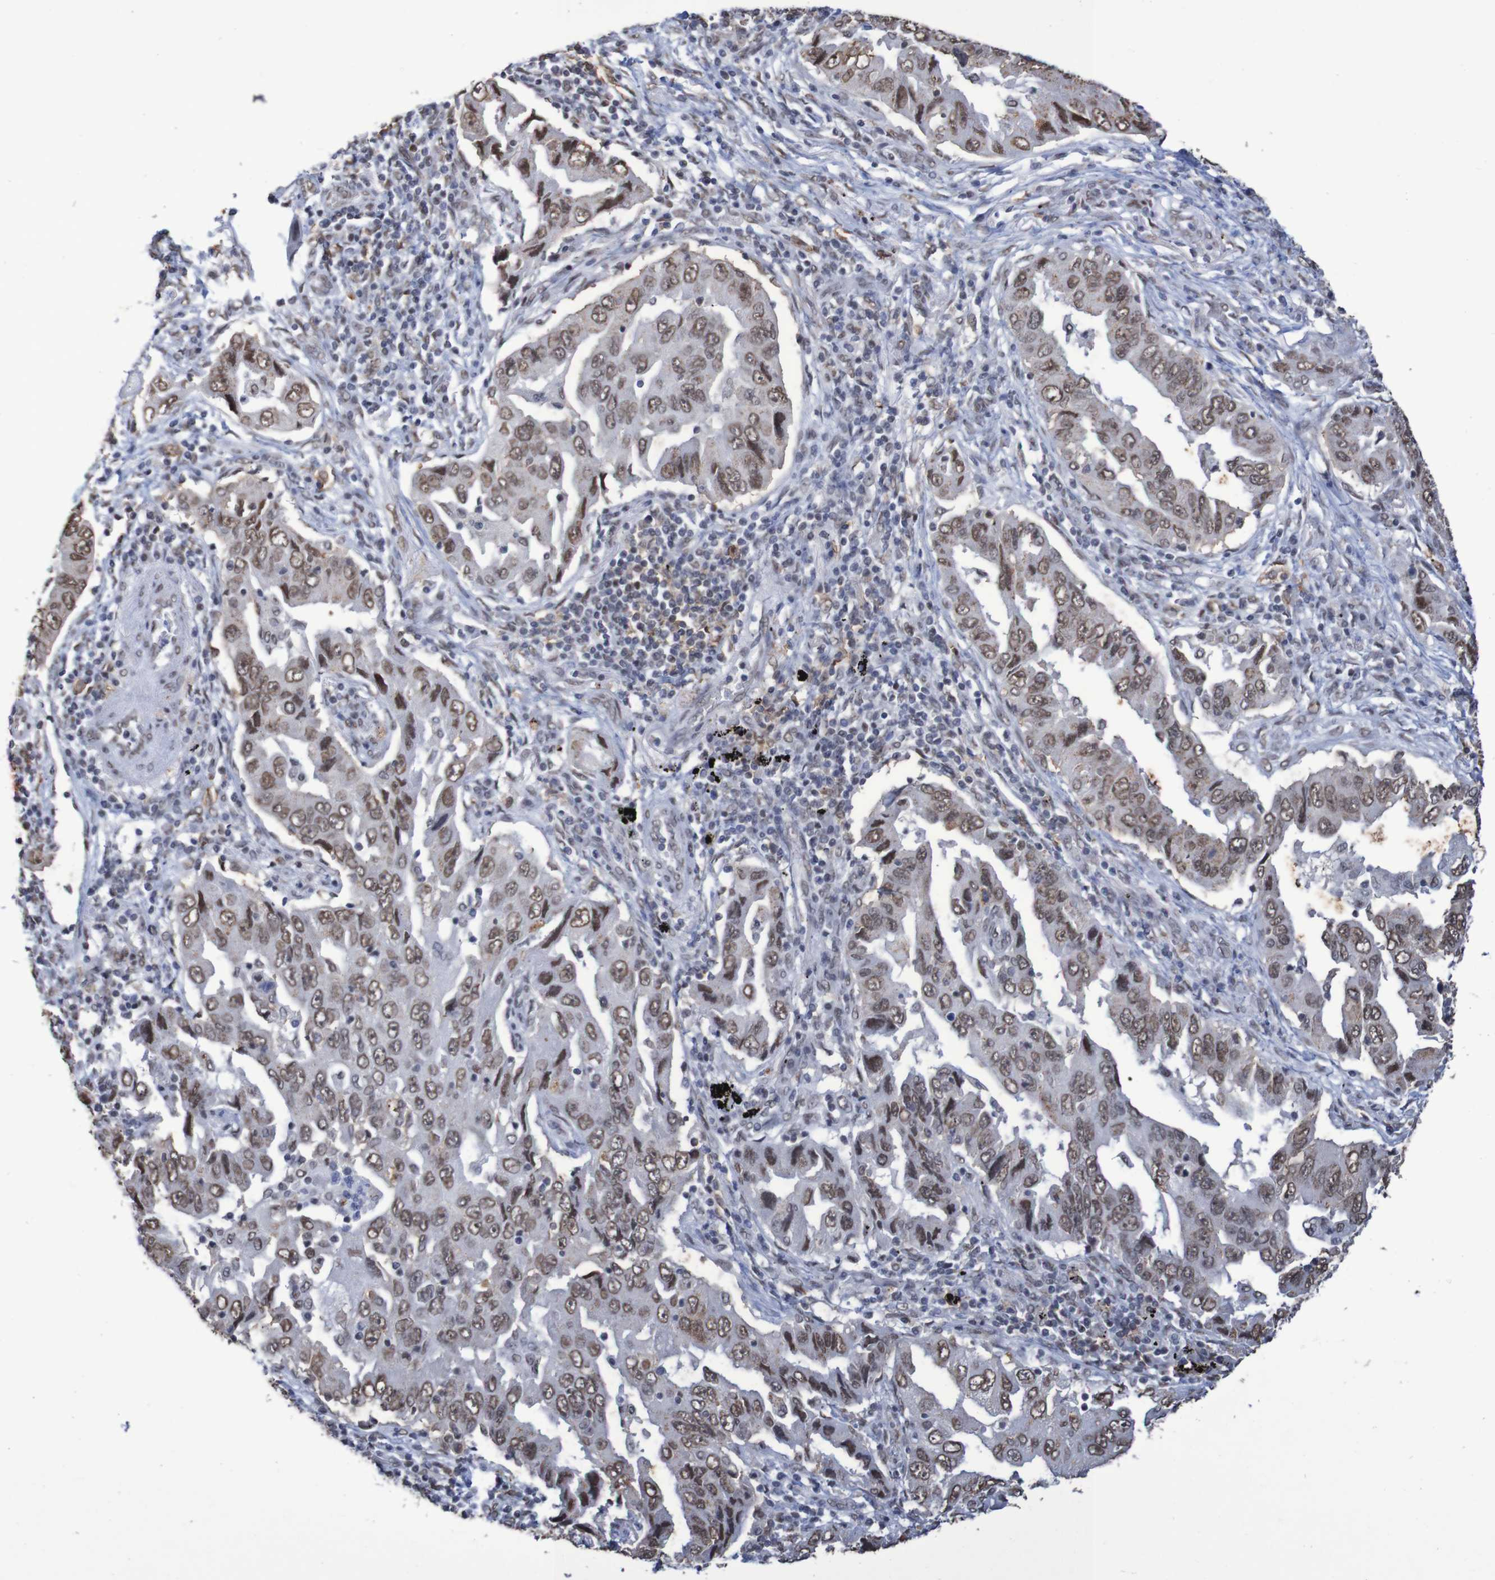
{"staining": {"intensity": "moderate", "quantity": ">75%", "location": "nuclear"}, "tissue": "lung cancer", "cell_type": "Tumor cells", "image_type": "cancer", "snomed": [{"axis": "morphology", "description": "Adenocarcinoma, NOS"}, {"axis": "topography", "description": "Lung"}], "caption": "Protein expression by immunohistochemistry displays moderate nuclear staining in approximately >75% of tumor cells in lung cancer (adenocarcinoma).", "gene": "MRTFB", "patient": {"sex": "female", "age": 65}}